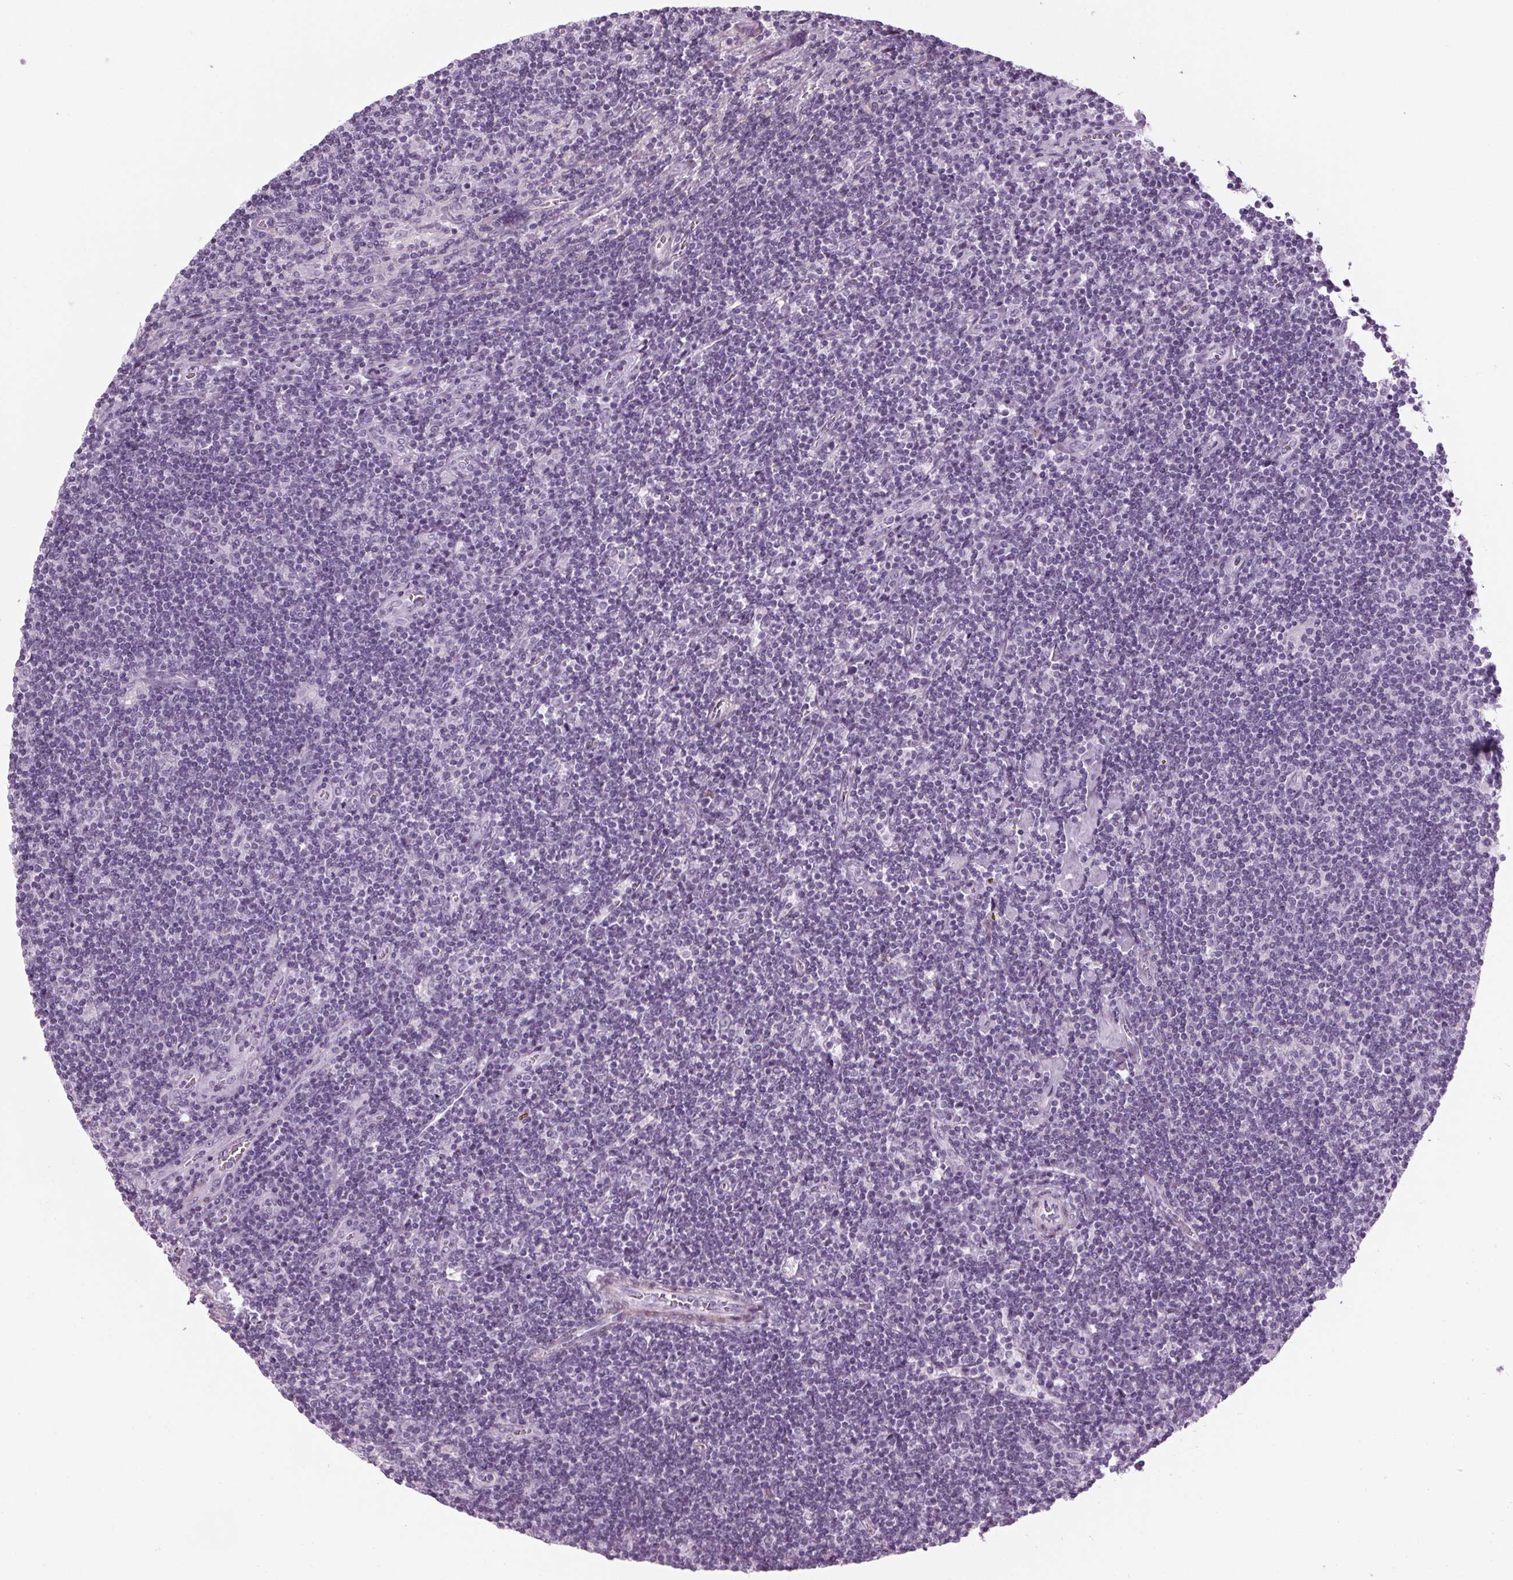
{"staining": {"intensity": "negative", "quantity": "none", "location": "none"}, "tissue": "lymphoma", "cell_type": "Tumor cells", "image_type": "cancer", "snomed": [{"axis": "morphology", "description": "Hodgkin's disease, NOS"}, {"axis": "topography", "description": "Lymph node"}], "caption": "Immunohistochemical staining of human Hodgkin's disease exhibits no significant expression in tumor cells.", "gene": "BHLHE22", "patient": {"sex": "male", "age": 40}}